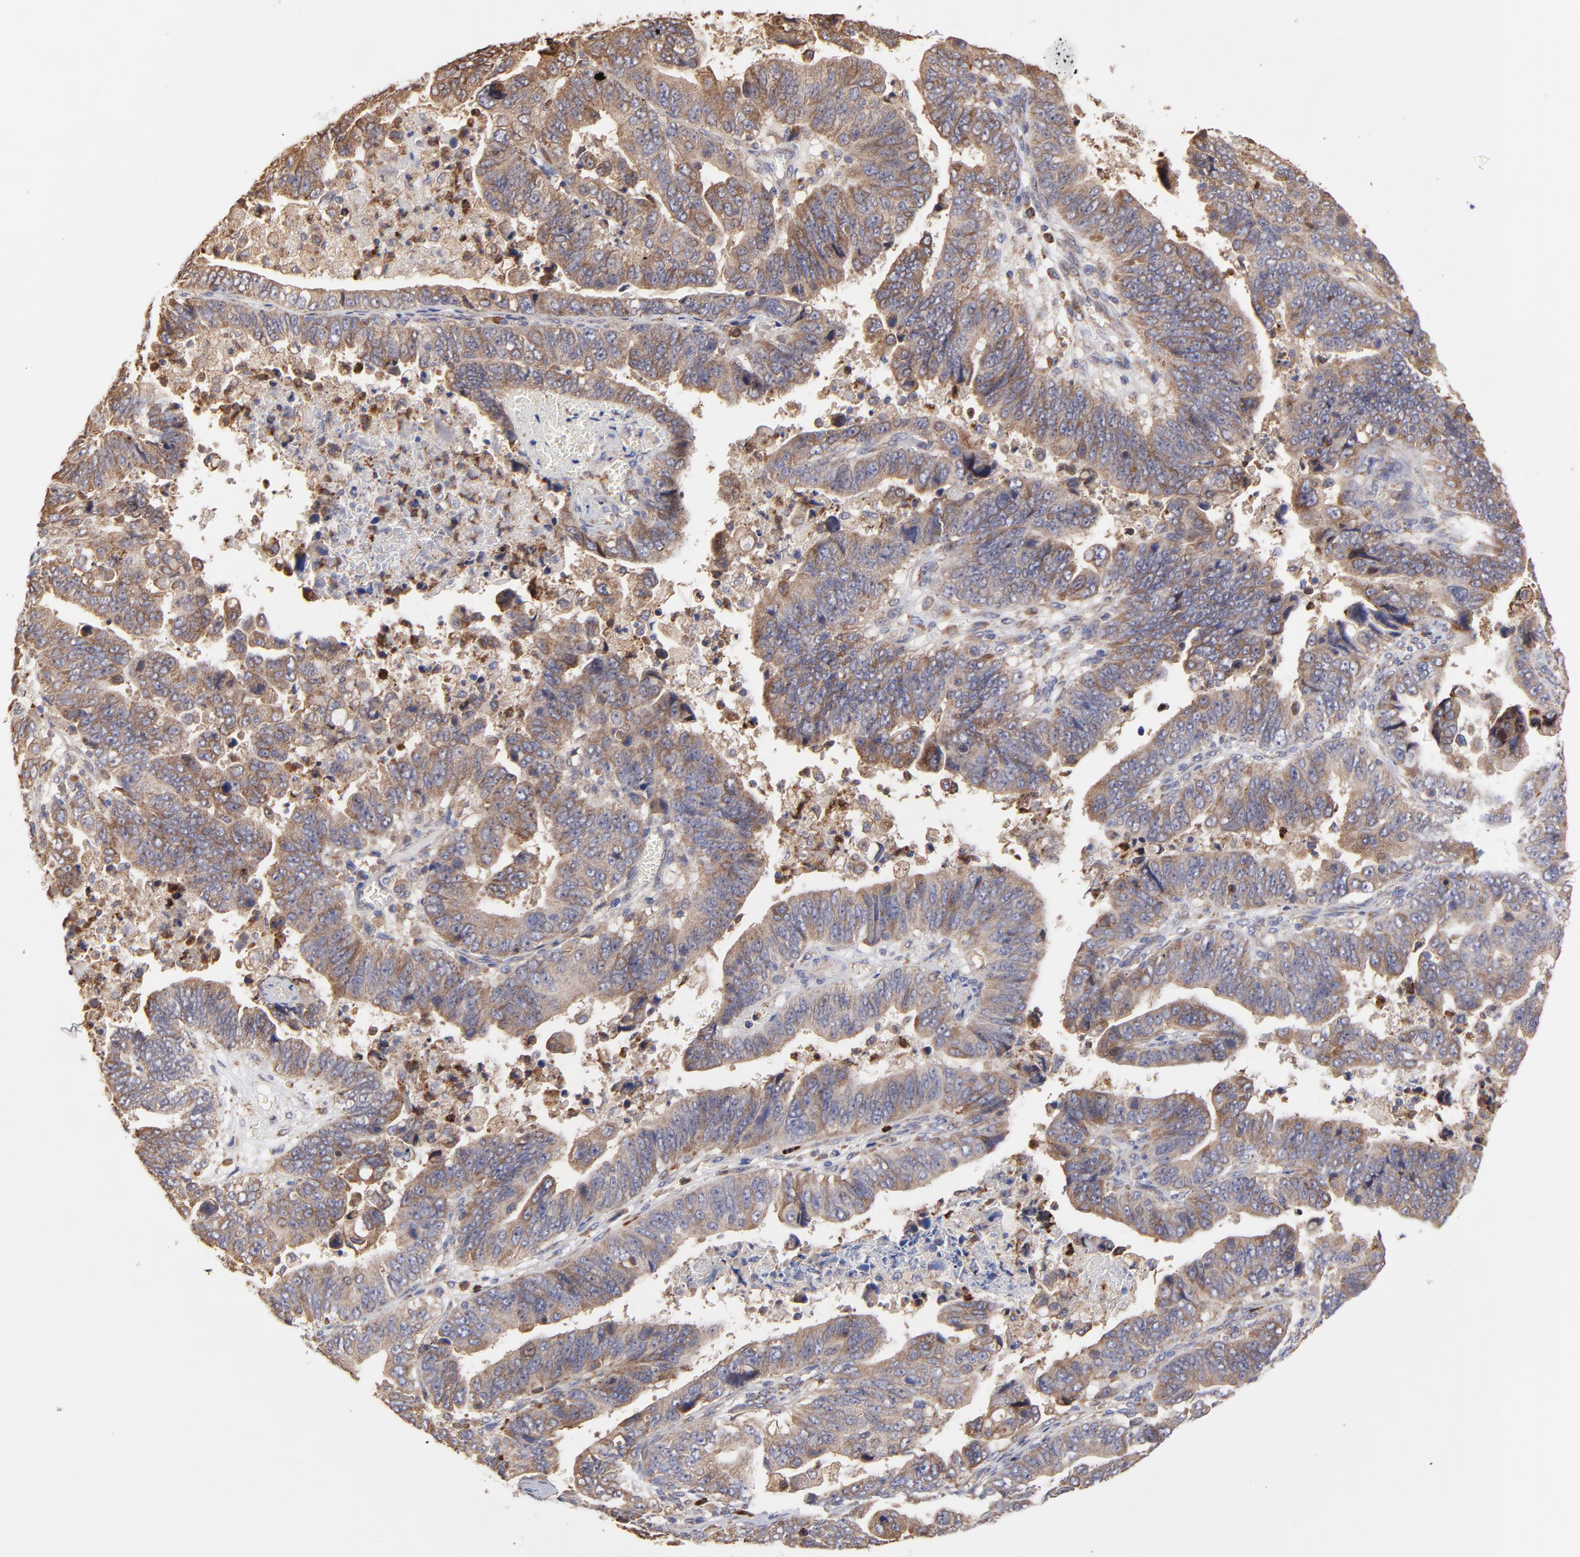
{"staining": {"intensity": "moderate", "quantity": ">75%", "location": "cytoplasmic/membranous"}, "tissue": "stomach cancer", "cell_type": "Tumor cells", "image_type": "cancer", "snomed": [{"axis": "morphology", "description": "Adenocarcinoma, NOS"}, {"axis": "topography", "description": "Stomach, upper"}], "caption": "Immunohistochemical staining of stomach adenocarcinoma displays moderate cytoplasmic/membranous protein staining in about >75% of tumor cells.", "gene": "PFKM", "patient": {"sex": "female", "age": 50}}